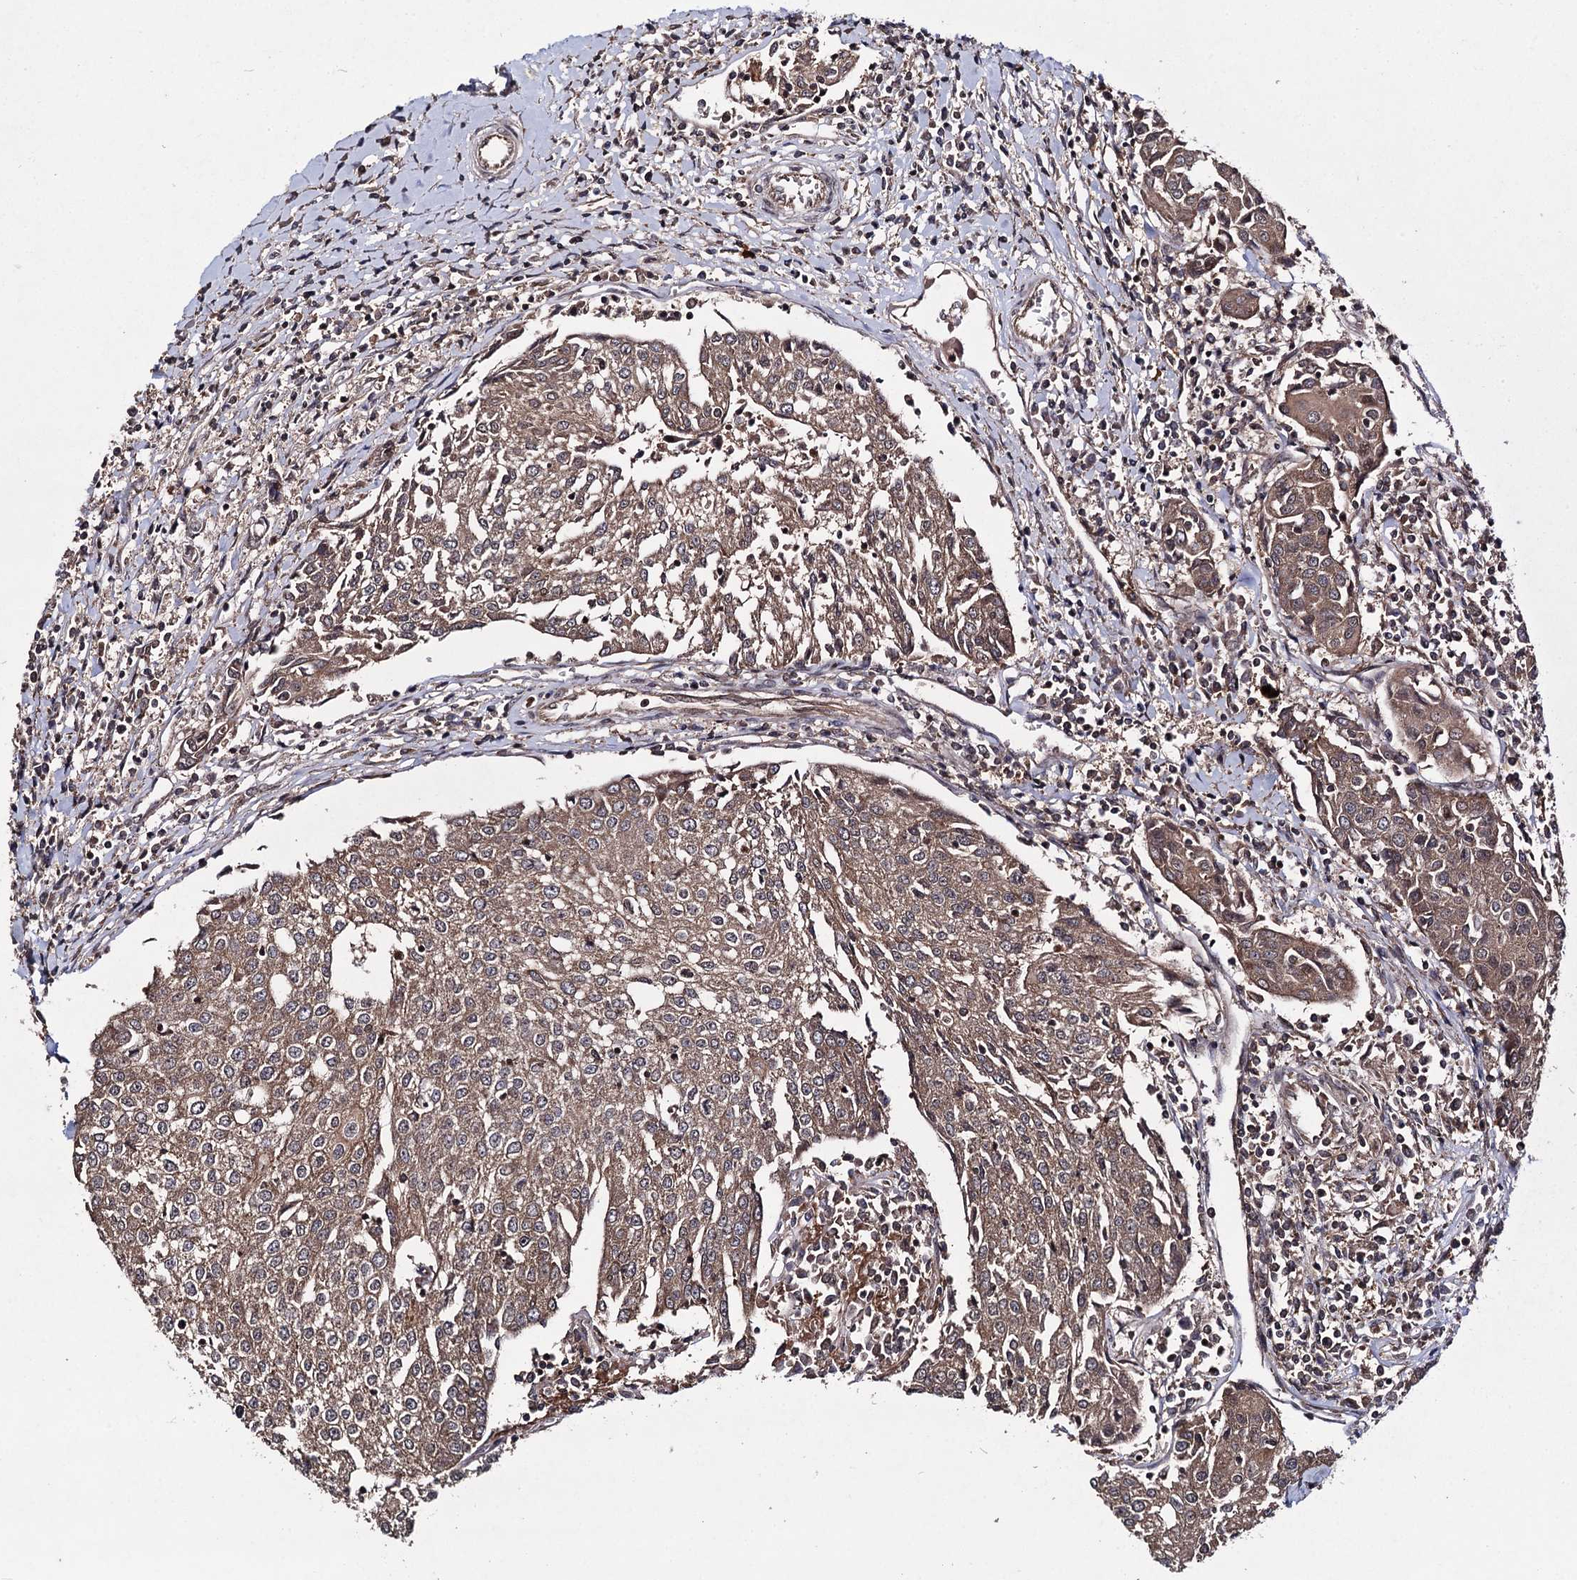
{"staining": {"intensity": "moderate", "quantity": ">75%", "location": "cytoplasmic/membranous"}, "tissue": "urothelial cancer", "cell_type": "Tumor cells", "image_type": "cancer", "snomed": [{"axis": "morphology", "description": "Urothelial carcinoma, High grade"}, {"axis": "topography", "description": "Urinary bladder"}], "caption": "High-grade urothelial carcinoma stained with a protein marker exhibits moderate staining in tumor cells.", "gene": "KXD1", "patient": {"sex": "female", "age": 85}}